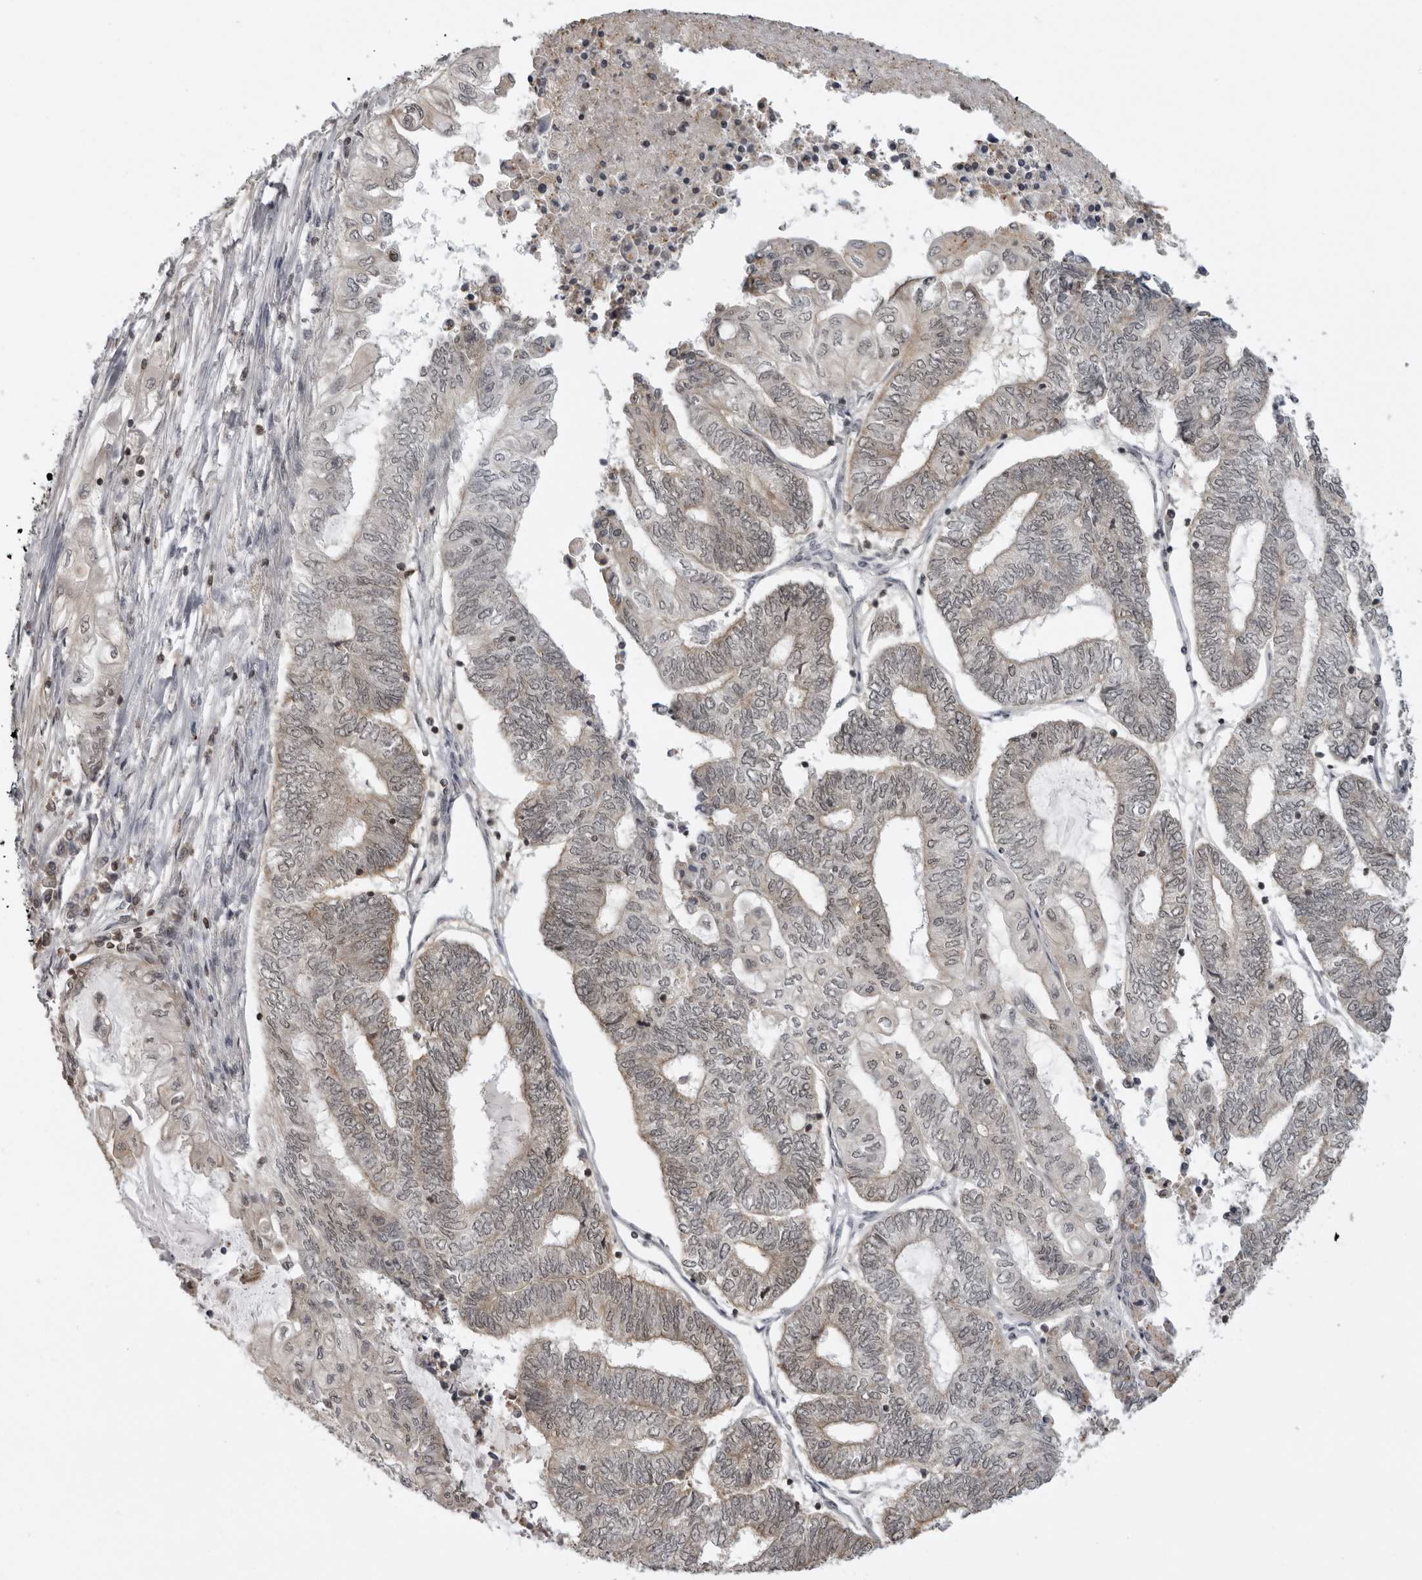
{"staining": {"intensity": "weak", "quantity": ">75%", "location": "cytoplasmic/membranous,nuclear"}, "tissue": "endometrial cancer", "cell_type": "Tumor cells", "image_type": "cancer", "snomed": [{"axis": "morphology", "description": "Adenocarcinoma, NOS"}, {"axis": "topography", "description": "Uterus"}, {"axis": "topography", "description": "Endometrium"}], "caption": "Protein positivity by IHC shows weak cytoplasmic/membranous and nuclear staining in about >75% of tumor cells in adenocarcinoma (endometrial). The staining is performed using DAB brown chromogen to label protein expression. The nuclei are counter-stained blue using hematoxylin.", "gene": "PDCL3", "patient": {"sex": "female", "age": 70}}